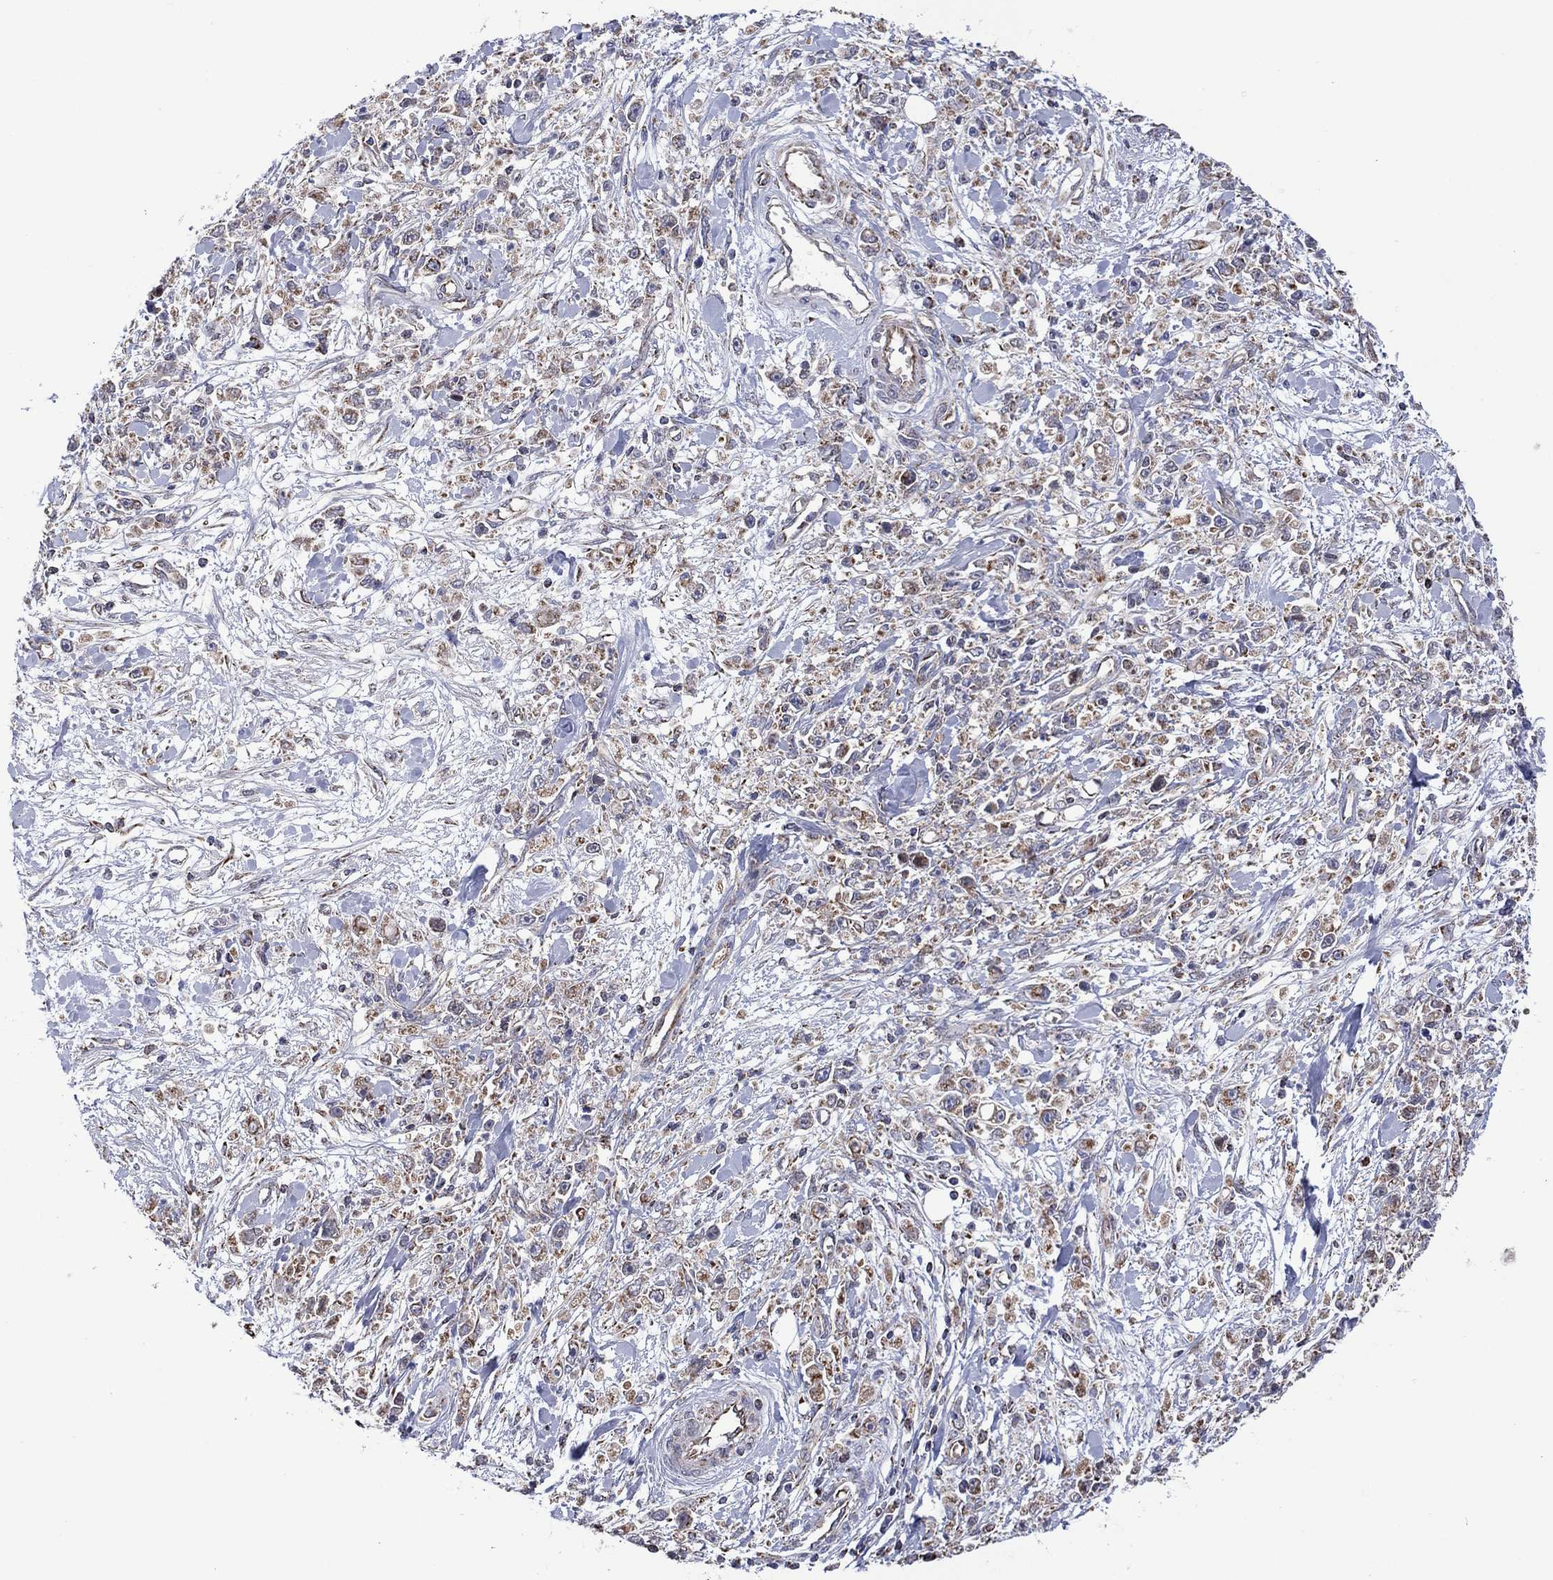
{"staining": {"intensity": "weak", "quantity": "<25%", "location": "cytoplasmic/membranous"}, "tissue": "stomach cancer", "cell_type": "Tumor cells", "image_type": "cancer", "snomed": [{"axis": "morphology", "description": "Adenocarcinoma, NOS"}, {"axis": "topography", "description": "Stomach"}], "caption": "Immunohistochemistry of human stomach cancer displays no expression in tumor cells.", "gene": "PIDD1", "patient": {"sex": "female", "age": 59}}